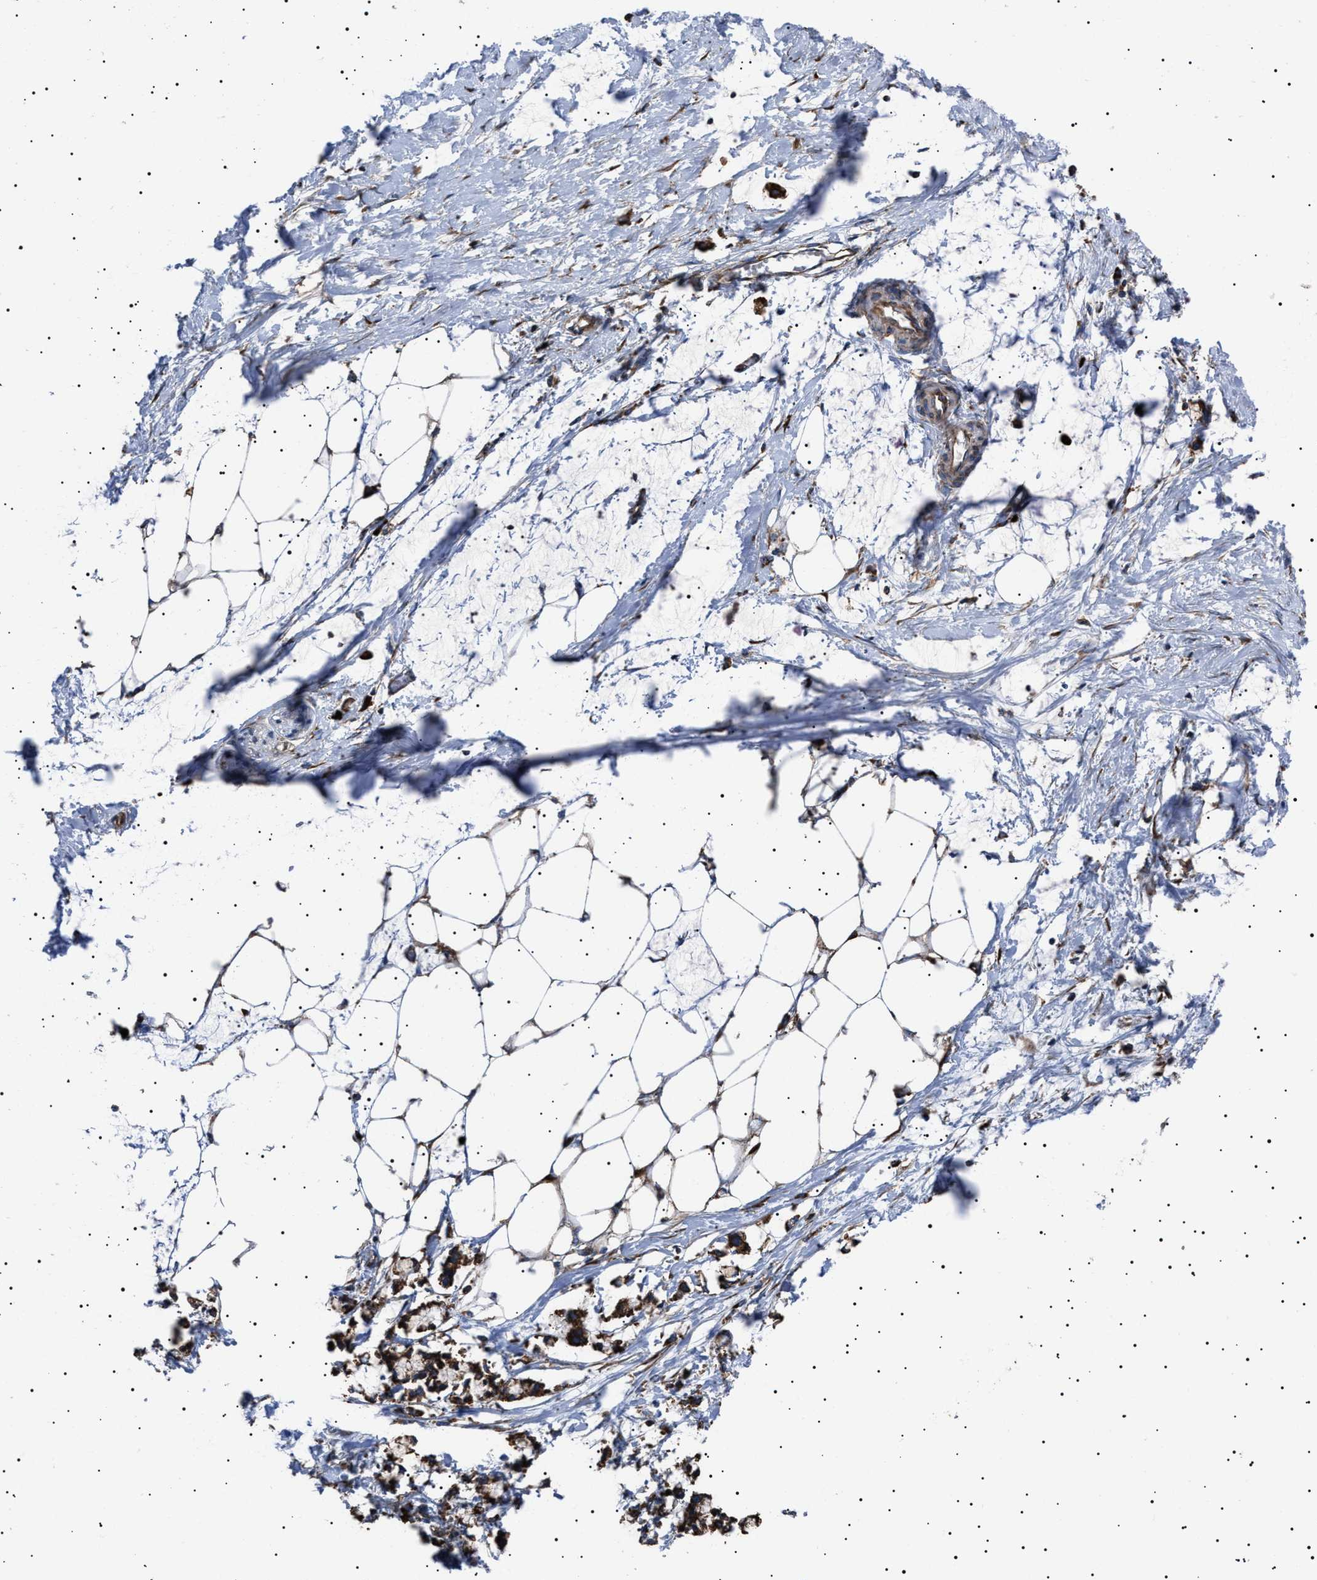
{"staining": {"intensity": "moderate", "quantity": ">75%", "location": "cytoplasmic/membranous"}, "tissue": "adipose tissue", "cell_type": "Adipocytes", "image_type": "normal", "snomed": [{"axis": "morphology", "description": "Normal tissue, NOS"}, {"axis": "morphology", "description": "Adenocarcinoma, NOS"}, {"axis": "topography", "description": "Colon"}, {"axis": "topography", "description": "Peripheral nerve tissue"}], "caption": "This is a micrograph of immunohistochemistry (IHC) staining of unremarkable adipose tissue, which shows moderate expression in the cytoplasmic/membranous of adipocytes.", "gene": "TOP1MT", "patient": {"sex": "male", "age": 14}}